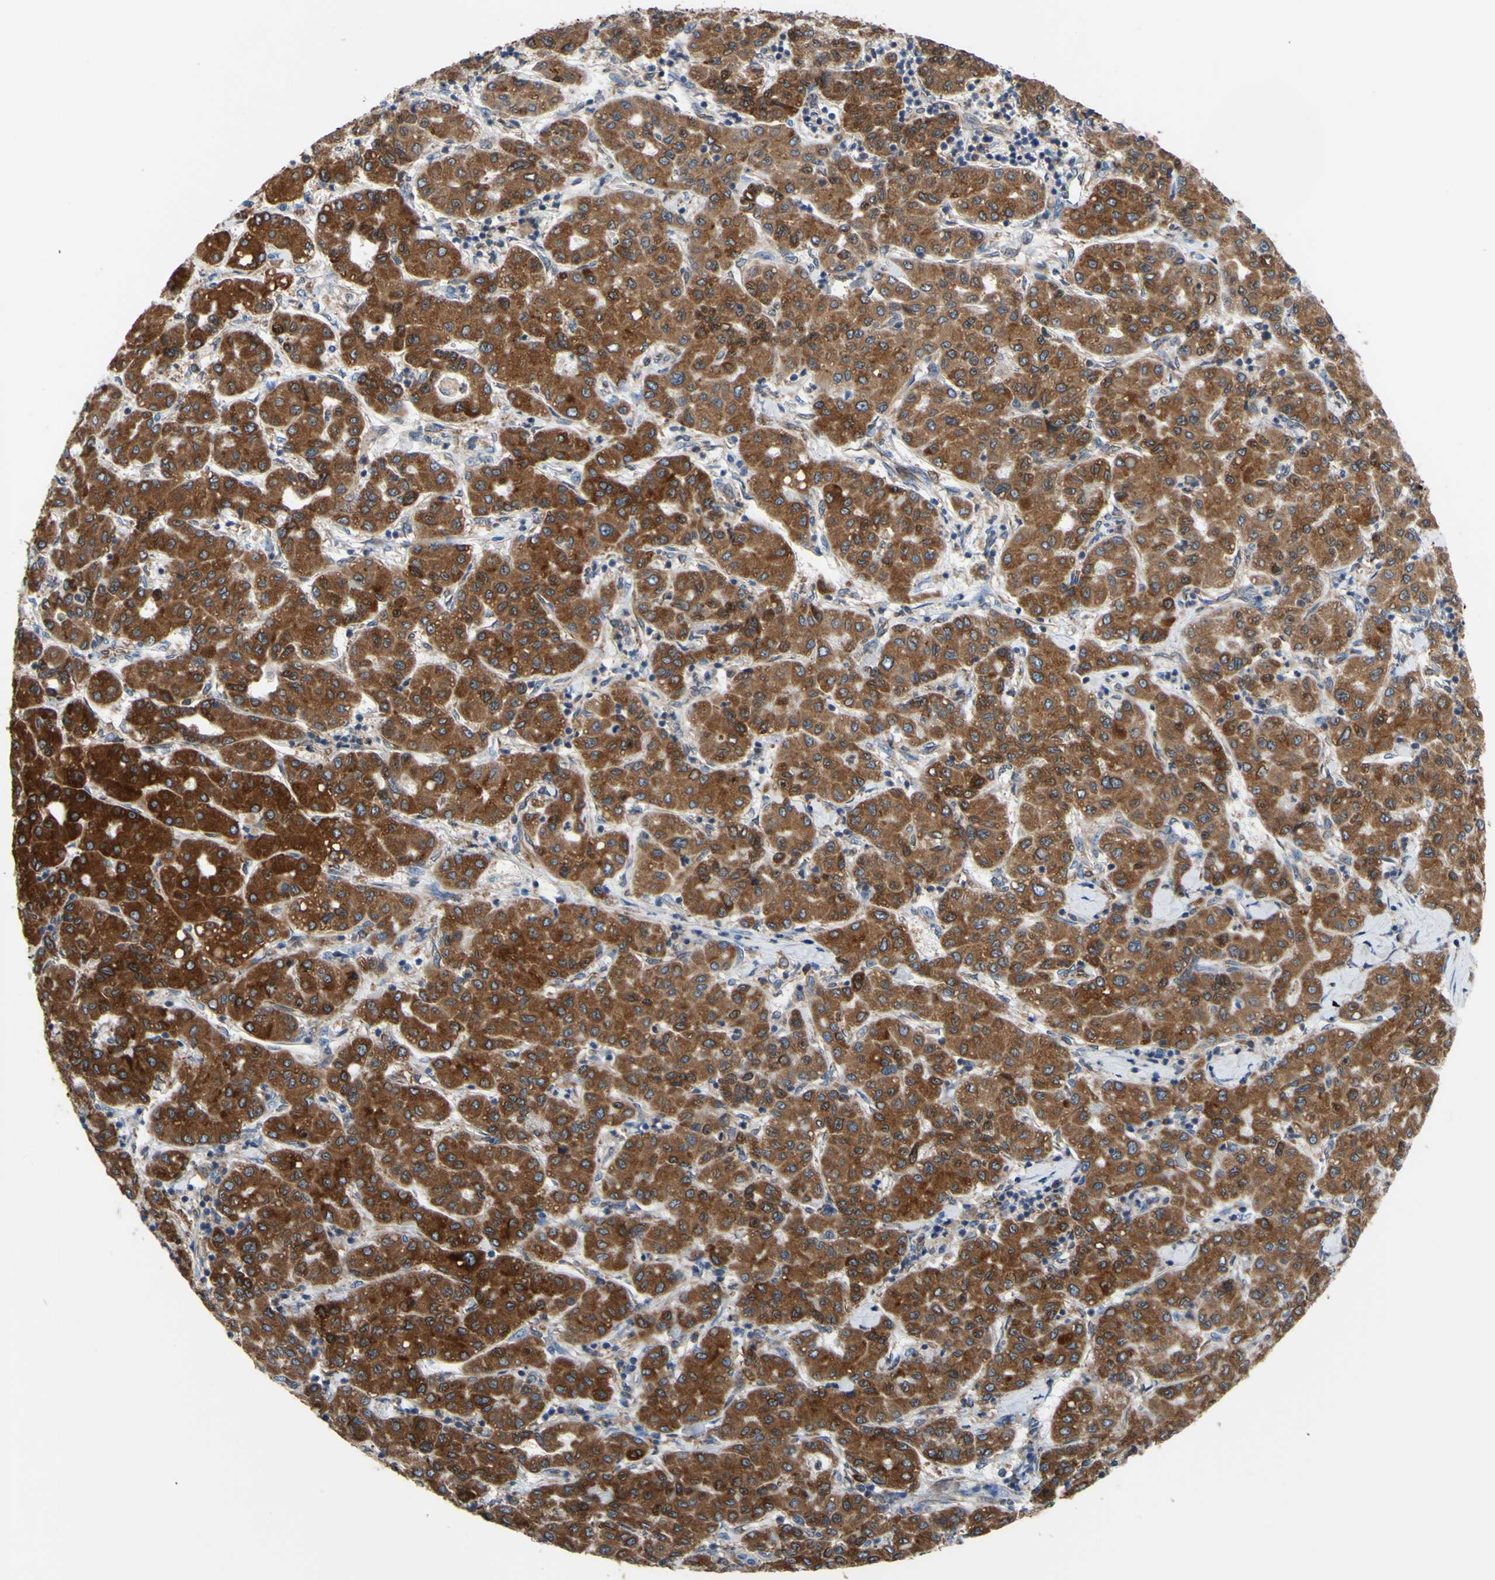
{"staining": {"intensity": "strong", "quantity": ">75%", "location": "cytoplasmic/membranous"}, "tissue": "liver cancer", "cell_type": "Tumor cells", "image_type": "cancer", "snomed": [{"axis": "morphology", "description": "Carcinoma, Hepatocellular, NOS"}, {"axis": "topography", "description": "Liver"}], "caption": "Hepatocellular carcinoma (liver) stained with a protein marker reveals strong staining in tumor cells.", "gene": "MGST2", "patient": {"sex": "male", "age": 65}}